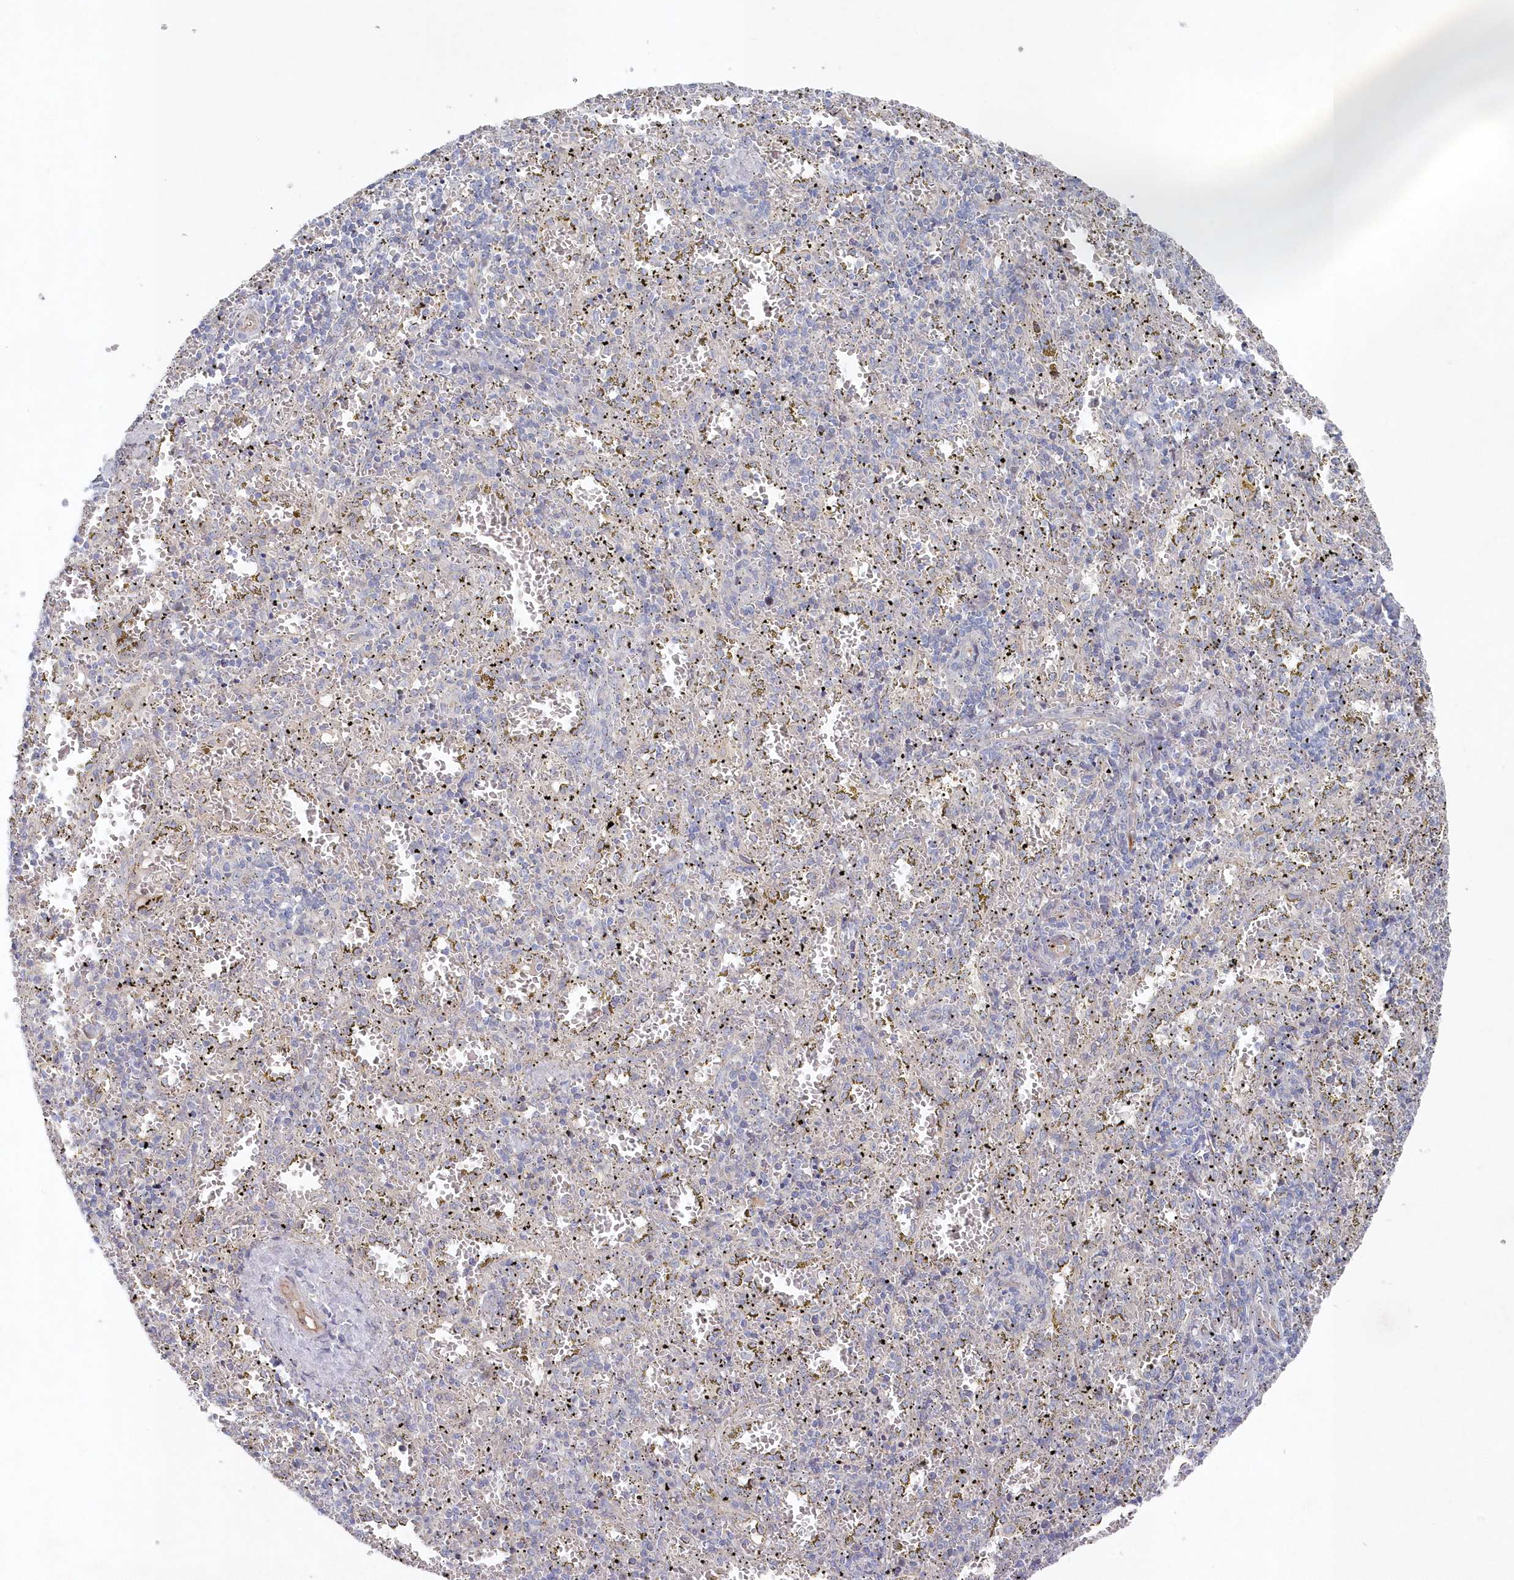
{"staining": {"intensity": "negative", "quantity": "none", "location": "none"}, "tissue": "spleen", "cell_type": "Cells in red pulp", "image_type": "normal", "snomed": [{"axis": "morphology", "description": "Normal tissue, NOS"}, {"axis": "topography", "description": "Spleen"}], "caption": "High power microscopy photomicrograph of an IHC image of normal spleen, revealing no significant expression in cells in red pulp.", "gene": "KIAA1586", "patient": {"sex": "male", "age": 11}}